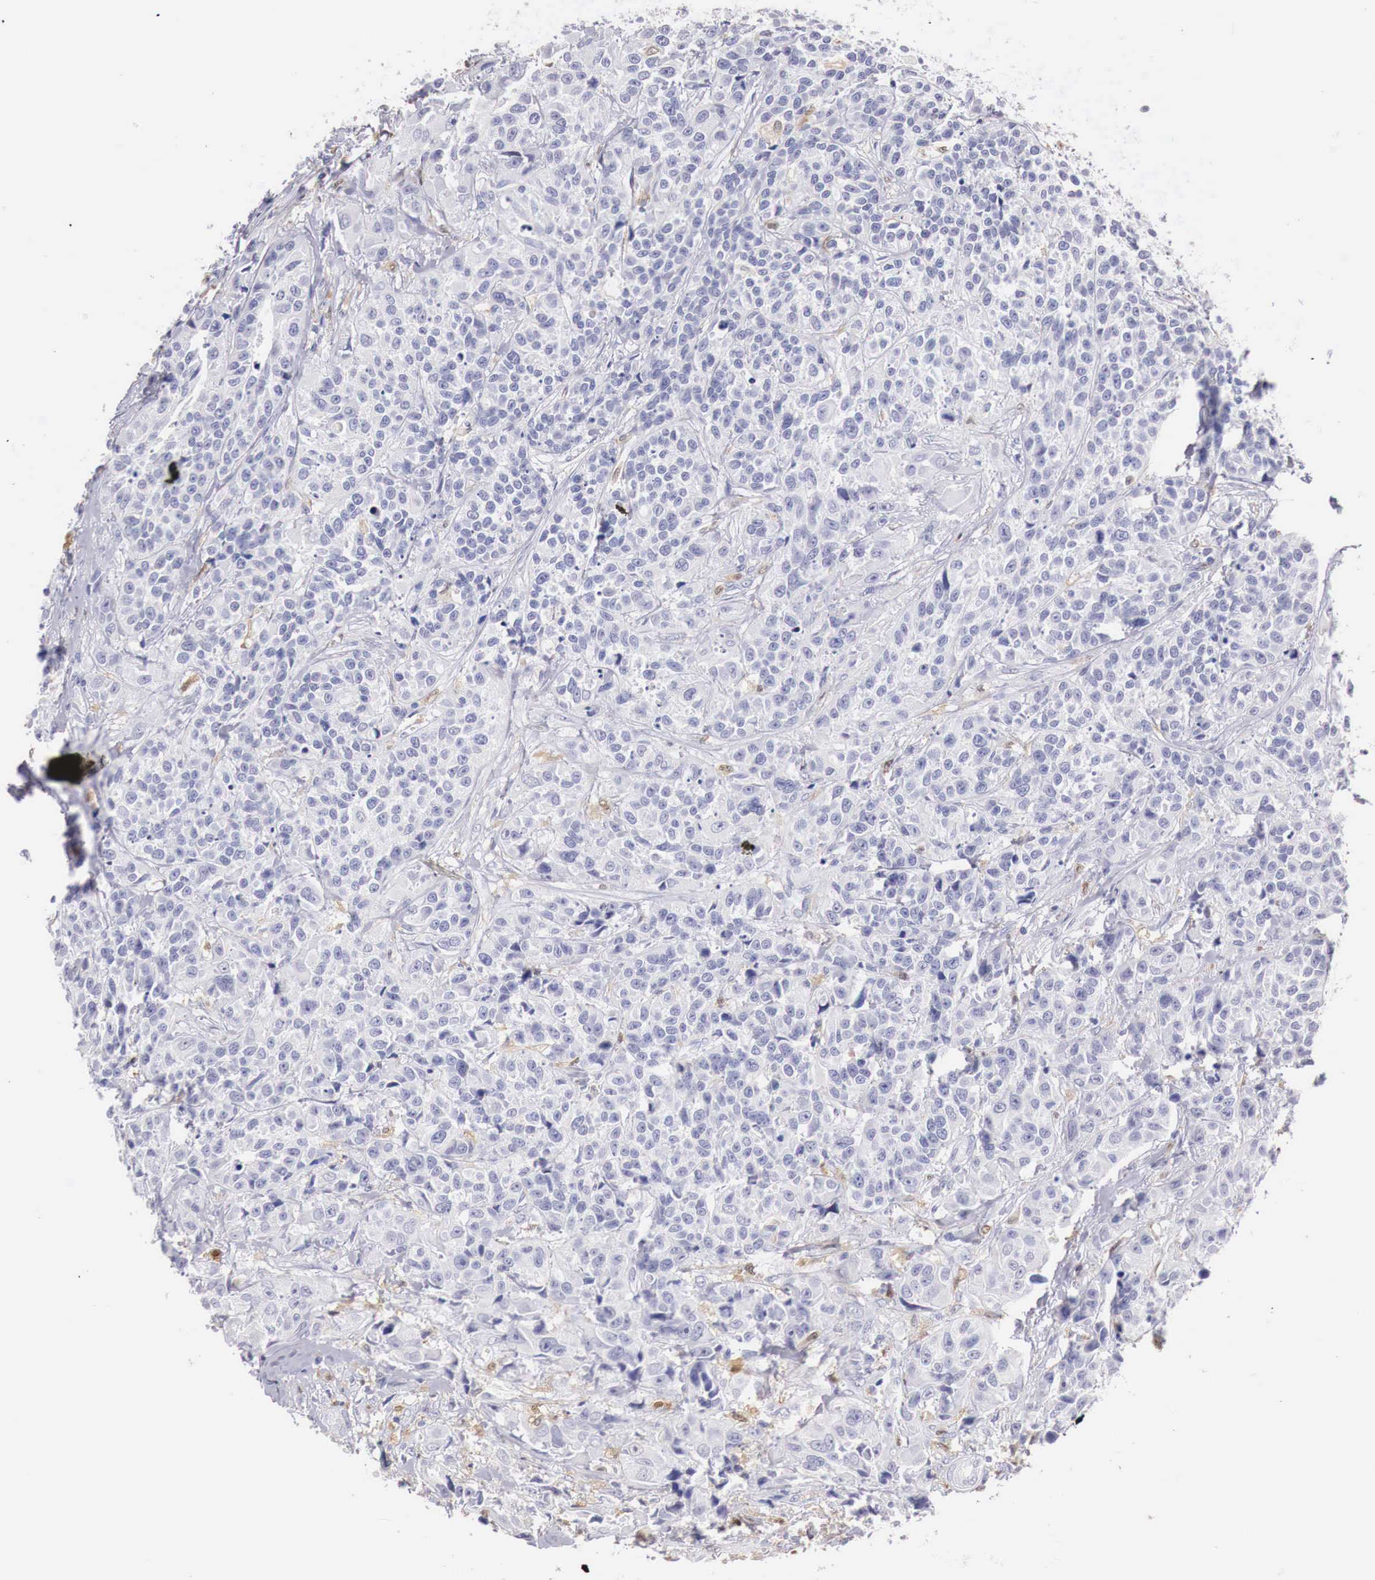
{"staining": {"intensity": "negative", "quantity": "none", "location": "none"}, "tissue": "urothelial cancer", "cell_type": "Tumor cells", "image_type": "cancer", "snomed": [{"axis": "morphology", "description": "Urothelial carcinoma, High grade"}, {"axis": "topography", "description": "Urinary bladder"}], "caption": "IHC photomicrograph of neoplastic tissue: urothelial carcinoma (high-grade) stained with DAB demonstrates no significant protein staining in tumor cells.", "gene": "RENBP", "patient": {"sex": "female", "age": 81}}